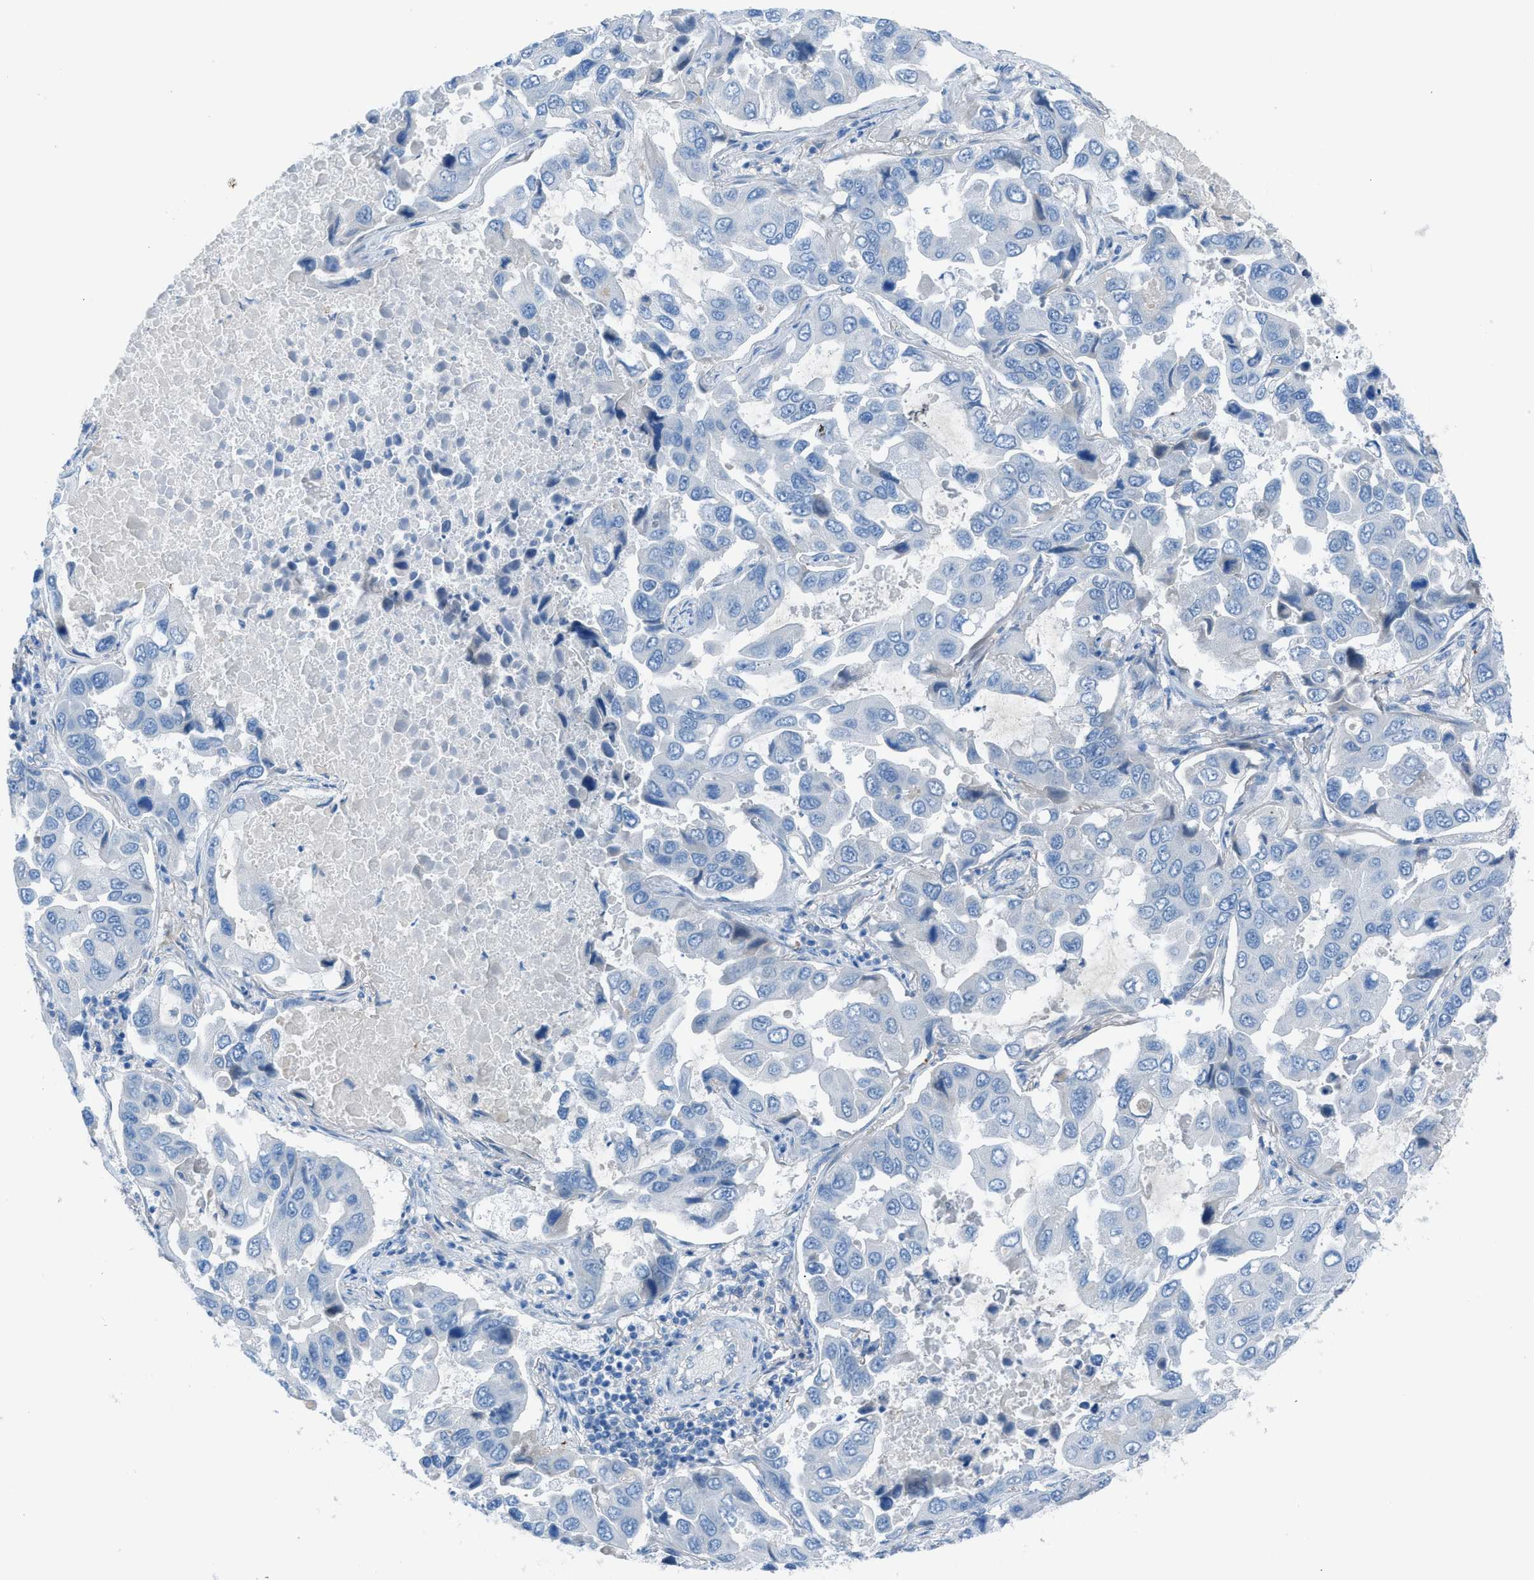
{"staining": {"intensity": "negative", "quantity": "none", "location": "none"}, "tissue": "lung cancer", "cell_type": "Tumor cells", "image_type": "cancer", "snomed": [{"axis": "morphology", "description": "Adenocarcinoma, NOS"}, {"axis": "topography", "description": "Lung"}], "caption": "This is an immunohistochemistry (IHC) photomicrograph of human lung cancer (adenocarcinoma). There is no staining in tumor cells.", "gene": "C5AR2", "patient": {"sex": "male", "age": 64}}